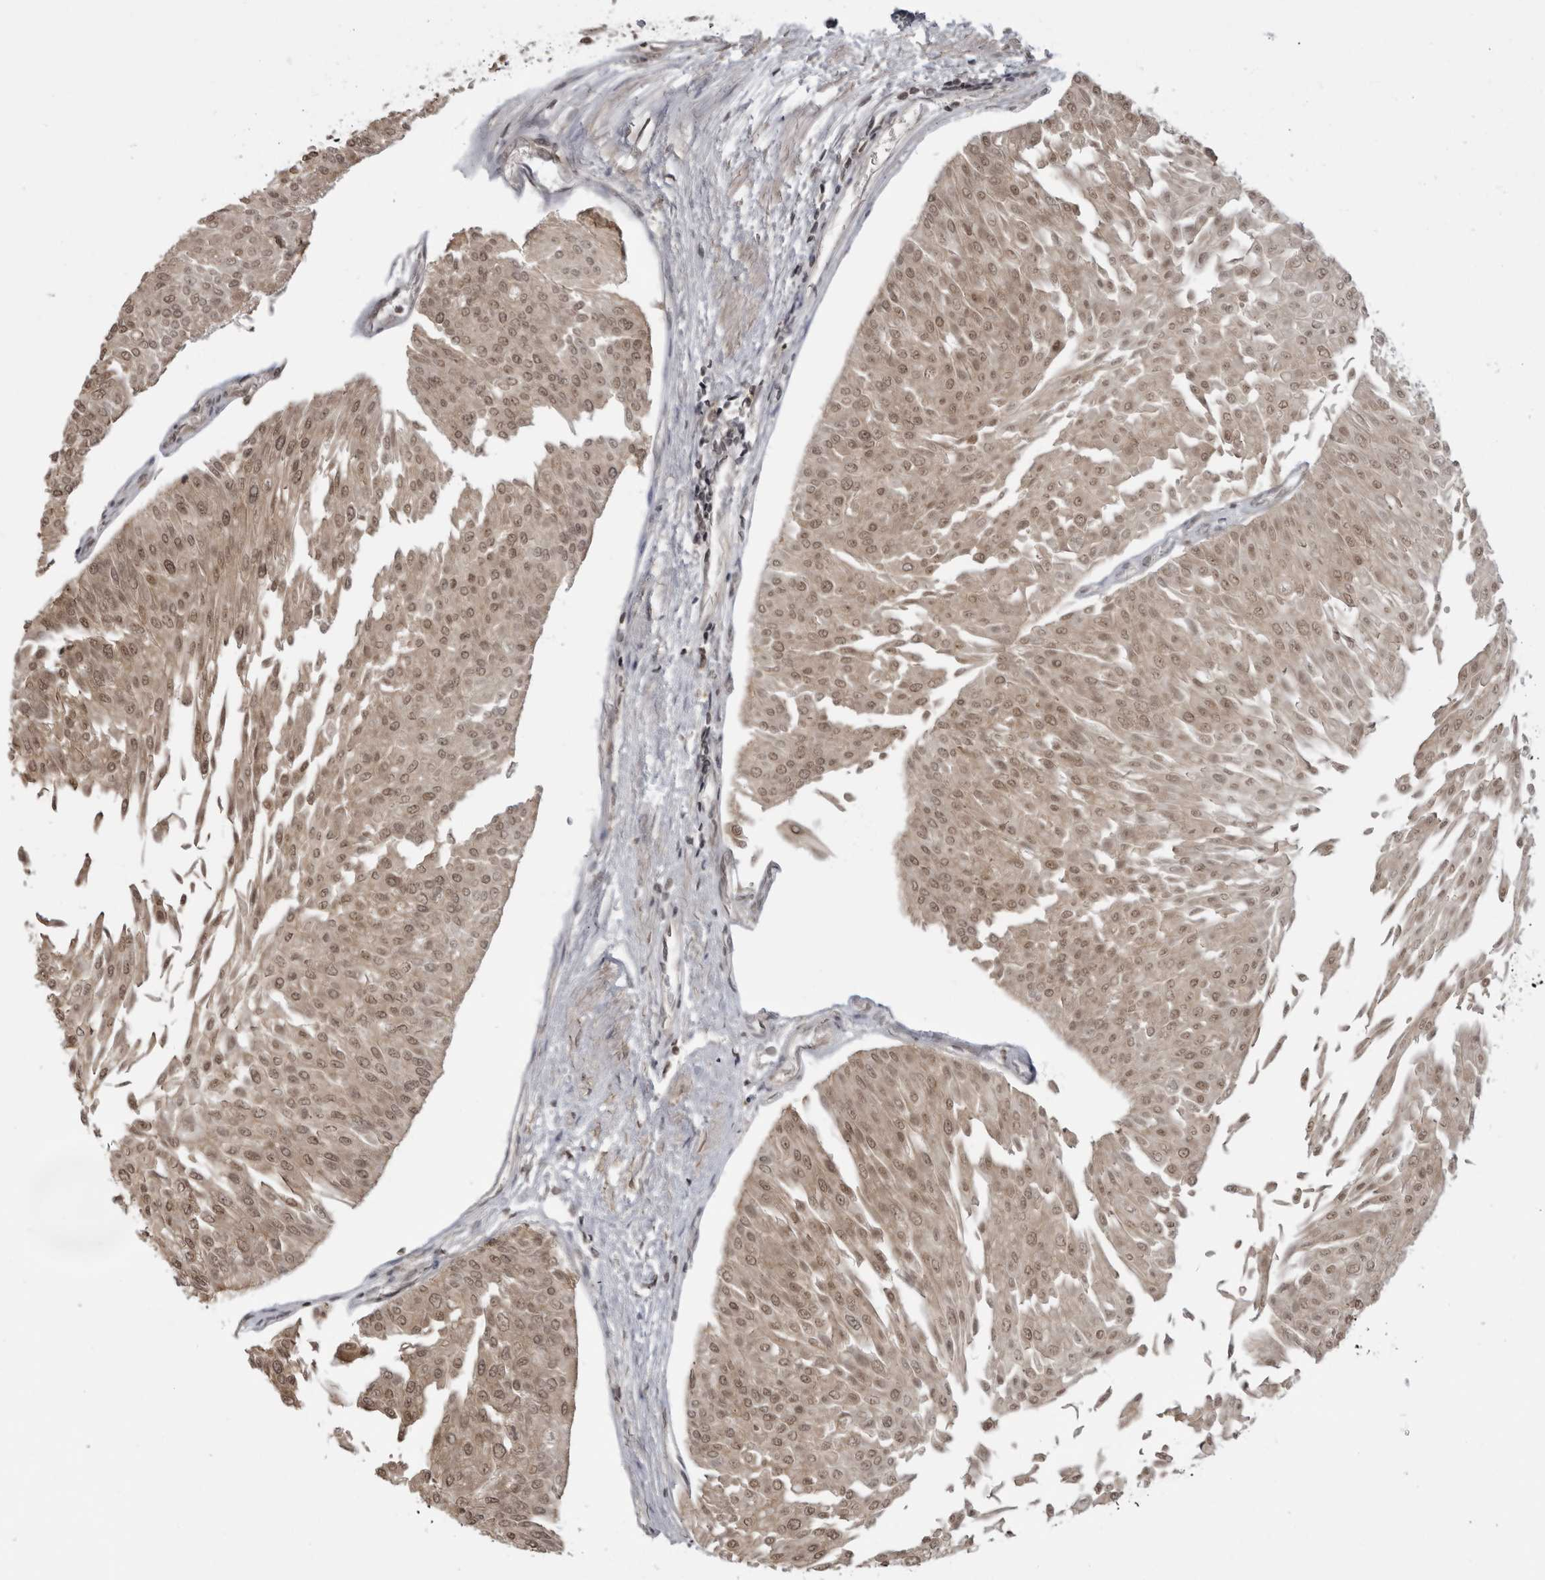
{"staining": {"intensity": "moderate", "quantity": ">75%", "location": "cytoplasmic/membranous,nuclear"}, "tissue": "urothelial cancer", "cell_type": "Tumor cells", "image_type": "cancer", "snomed": [{"axis": "morphology", "description": "Urothelial carcinoma, Low grade"}, {"axis": "topography", "description": "Urinary bladder"}], "caption": "IHC of low-grade urothelial carcinoma displays medium levels of moderate cytoplasmic/membranous and nuclear staining in about >75% of tumor cells.", "gene": "PDCL3", "patient": {"sex": "male", "age": 67}}